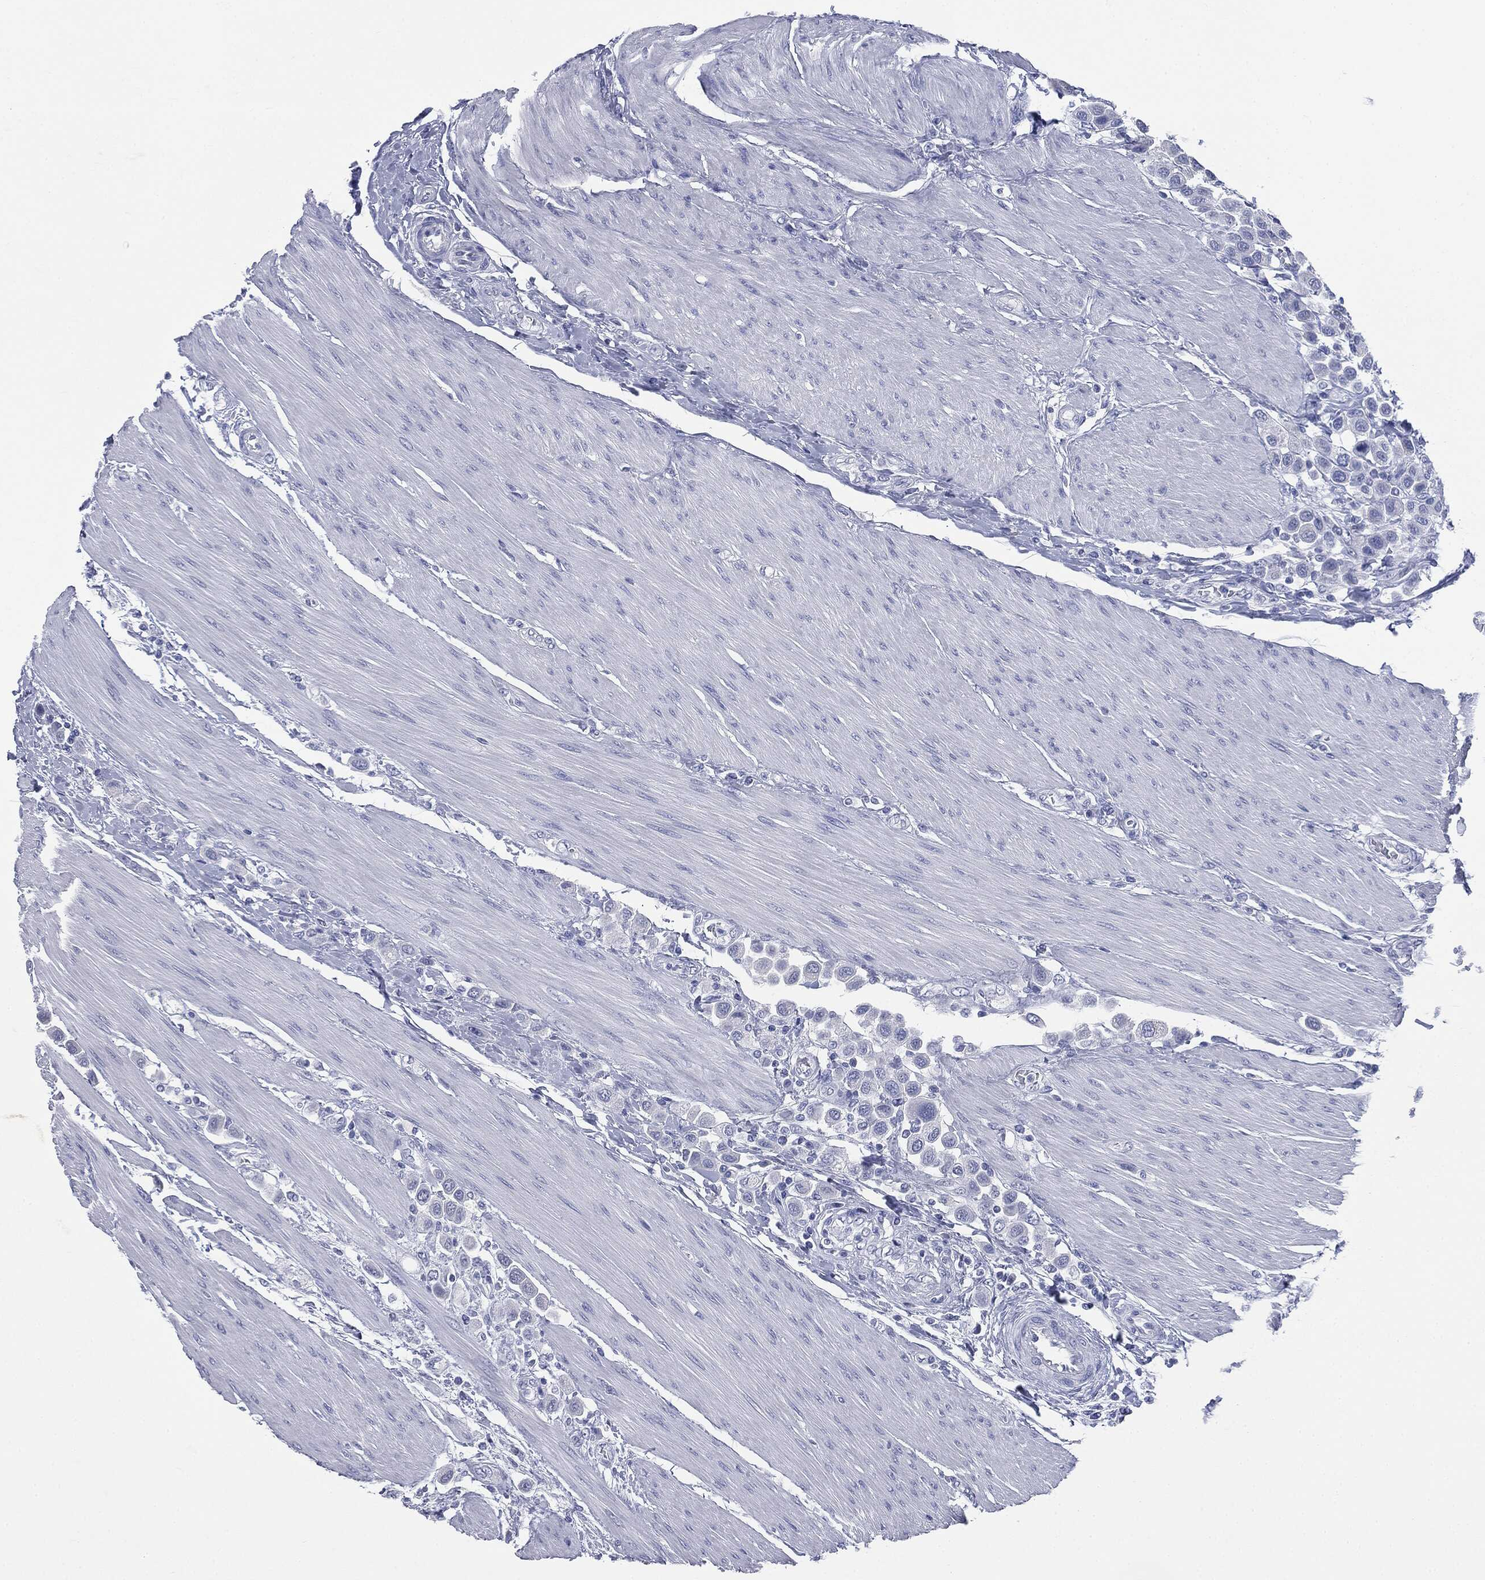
{"staining": {"intensity": "negative", "quantity": "none", "location": "none"}, "tissue": "urothelial cancer", "cell_type": "Tumor cells", "image_type": "cancer", "snomed": [{"axis": "morphology", "description": "Urothelial carcinoma, High grade"}, {"axis": "topography", "description": "Urinary bladder"}], "caption": "DAB (3,3'-diaminobenzidine) immunohistochemical staining of human urothelial cancer shows no significant staining in tumor cells.", "gene": "ATP2A1", "patient": {"sex": "male", "age": 50}}